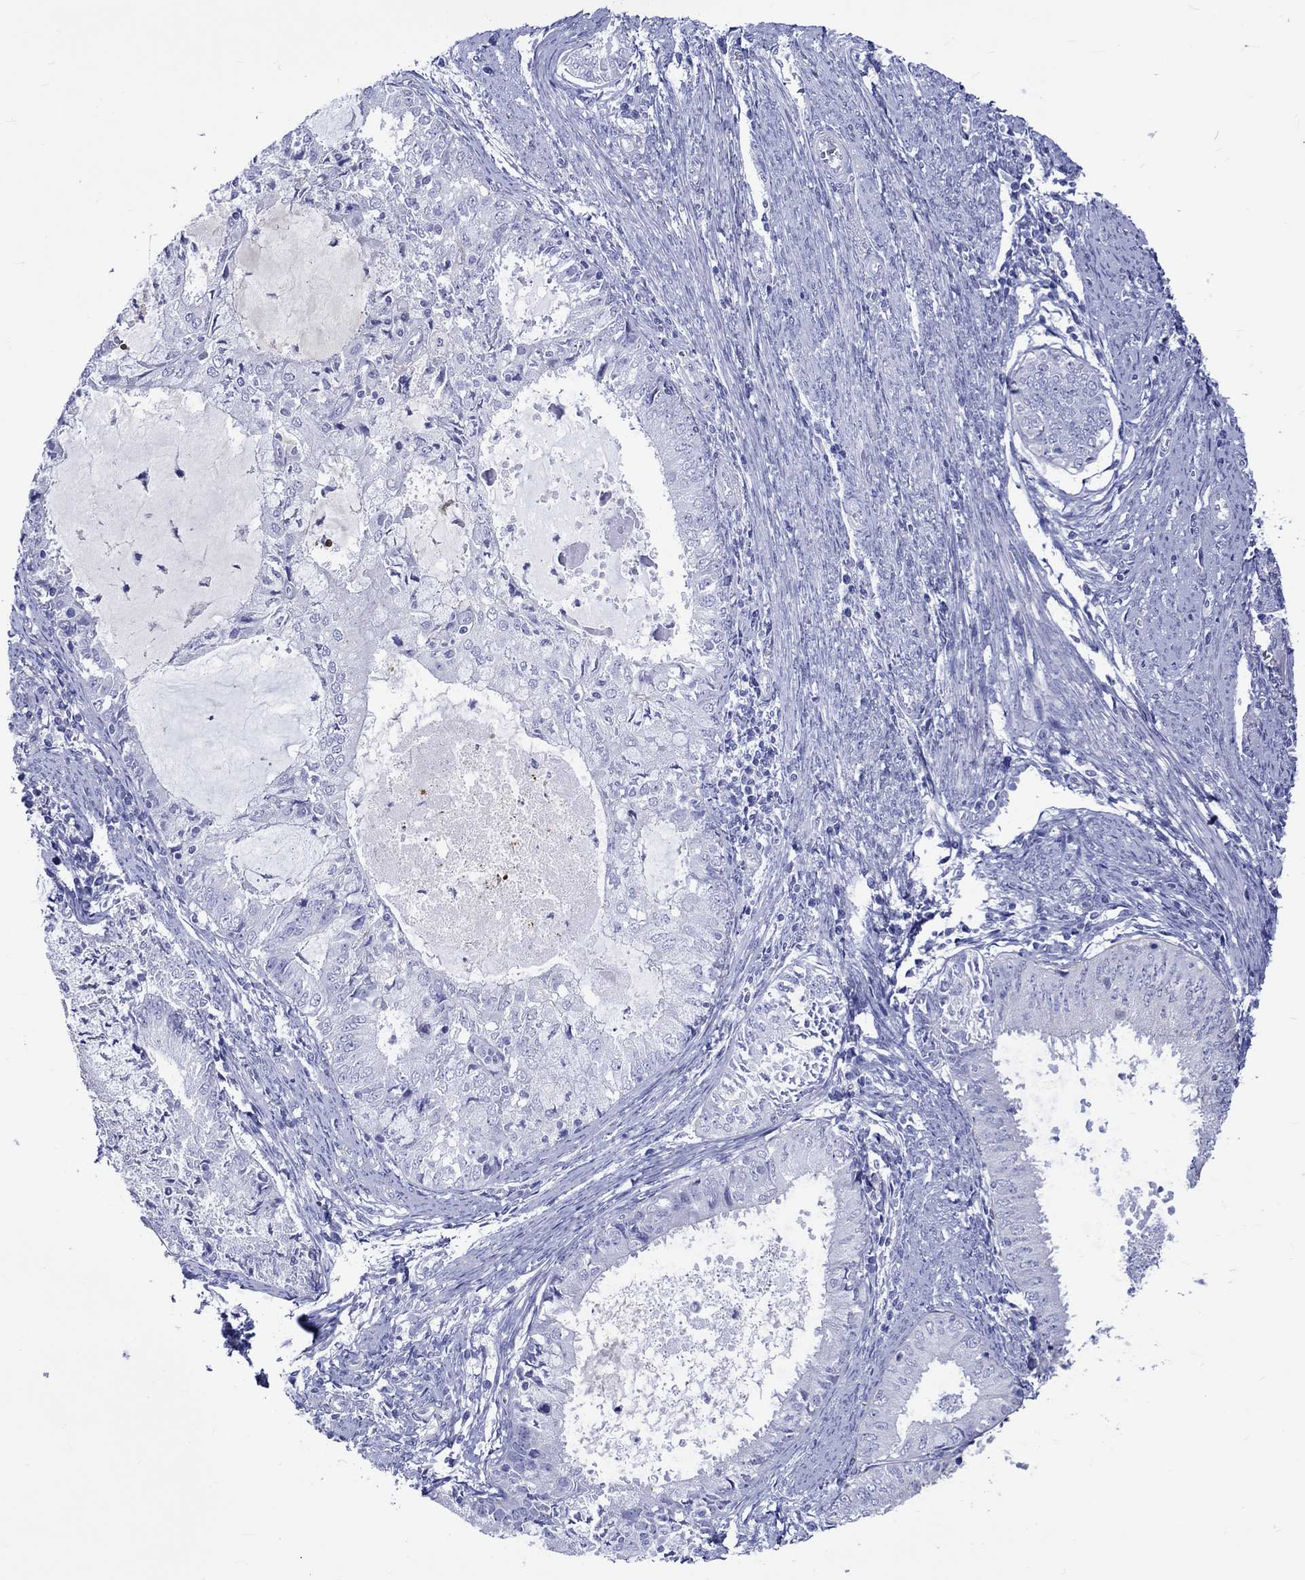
{"staining": {"intensity": "negative", "quantity": "none", "location": "none"}, "tissue": "endometrial cancer", "cell_type": "Tumor cells", "image_type": "cancer", "snomed": [{"axis": "morphology", "description": "Adenocarcinoma, NOS"}, {"axis": "topography", "description": "Endometrium"}], "caption": "This is an immunohistochemistry (IHC) image of endometrial cancer. There is no staining in tumor cells.", "gene": "SH2D7", "patient": {"sex": "female", "age": 57}}